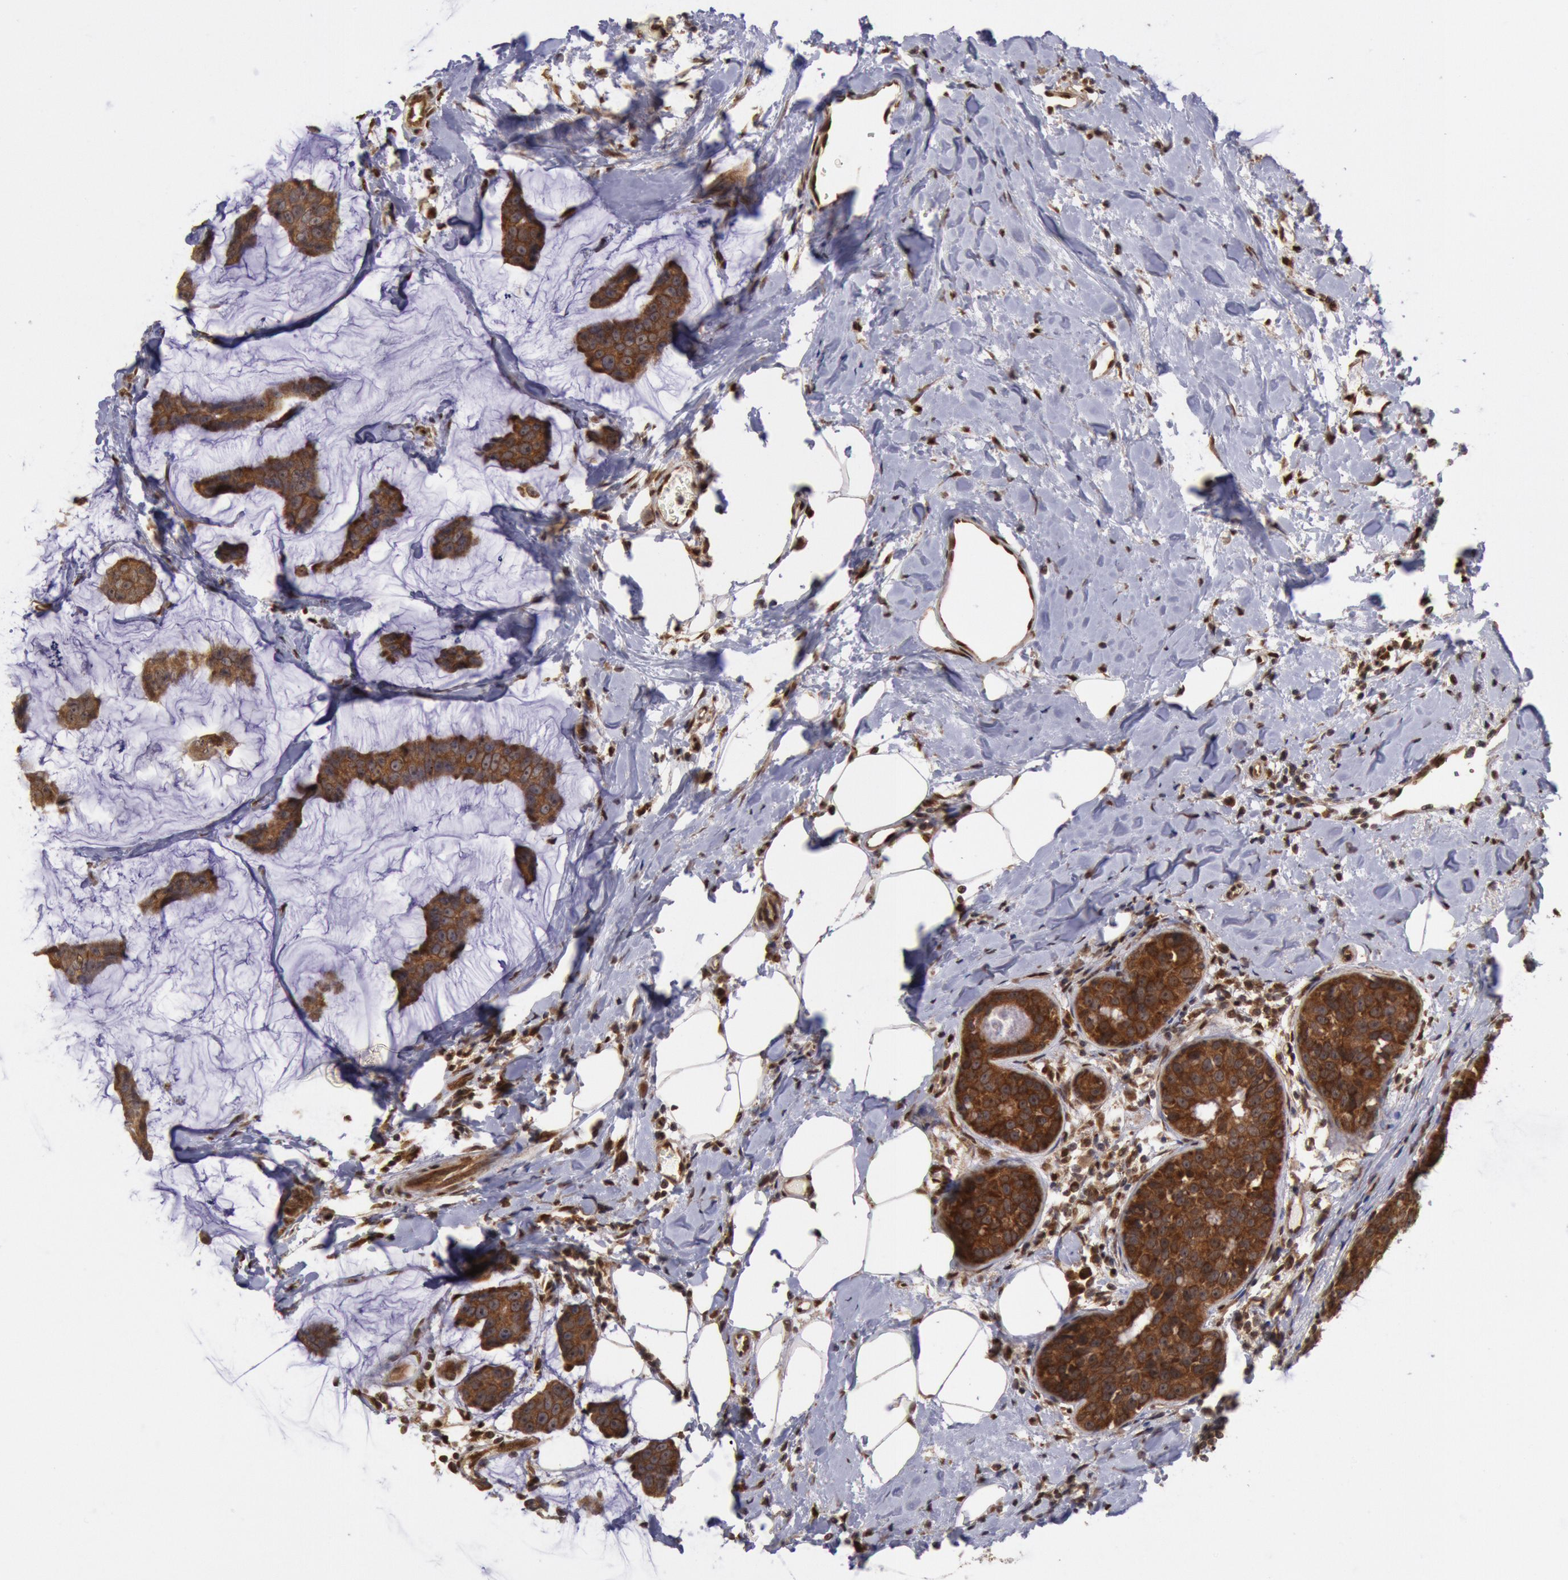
{"staining": {"intensity": "strong", "quantity": ">75%", "location": "cytoplasmic/membranous"}, "tissue": "breast cancer", "cell_type": "Tumor cells", "image_type": "cancer", "snomed": [{"axis": "morphology", "description": "Normal tissue, NOS"}, {"axis": "morphology", "description": "Duct carcinoma"}, {"axis": "topography", "description": "Breast"}], "caption": "This image reveals infiltrating ductal carcinoma (breast) stained with IHC to label a protein in brown. The cytoplasmic/membranous of tumor cells show strong positivity for the protein. Nuclei are counter-stained blue.", "gene": "STX17", "patient": {"sex": "female", "age": 50}}